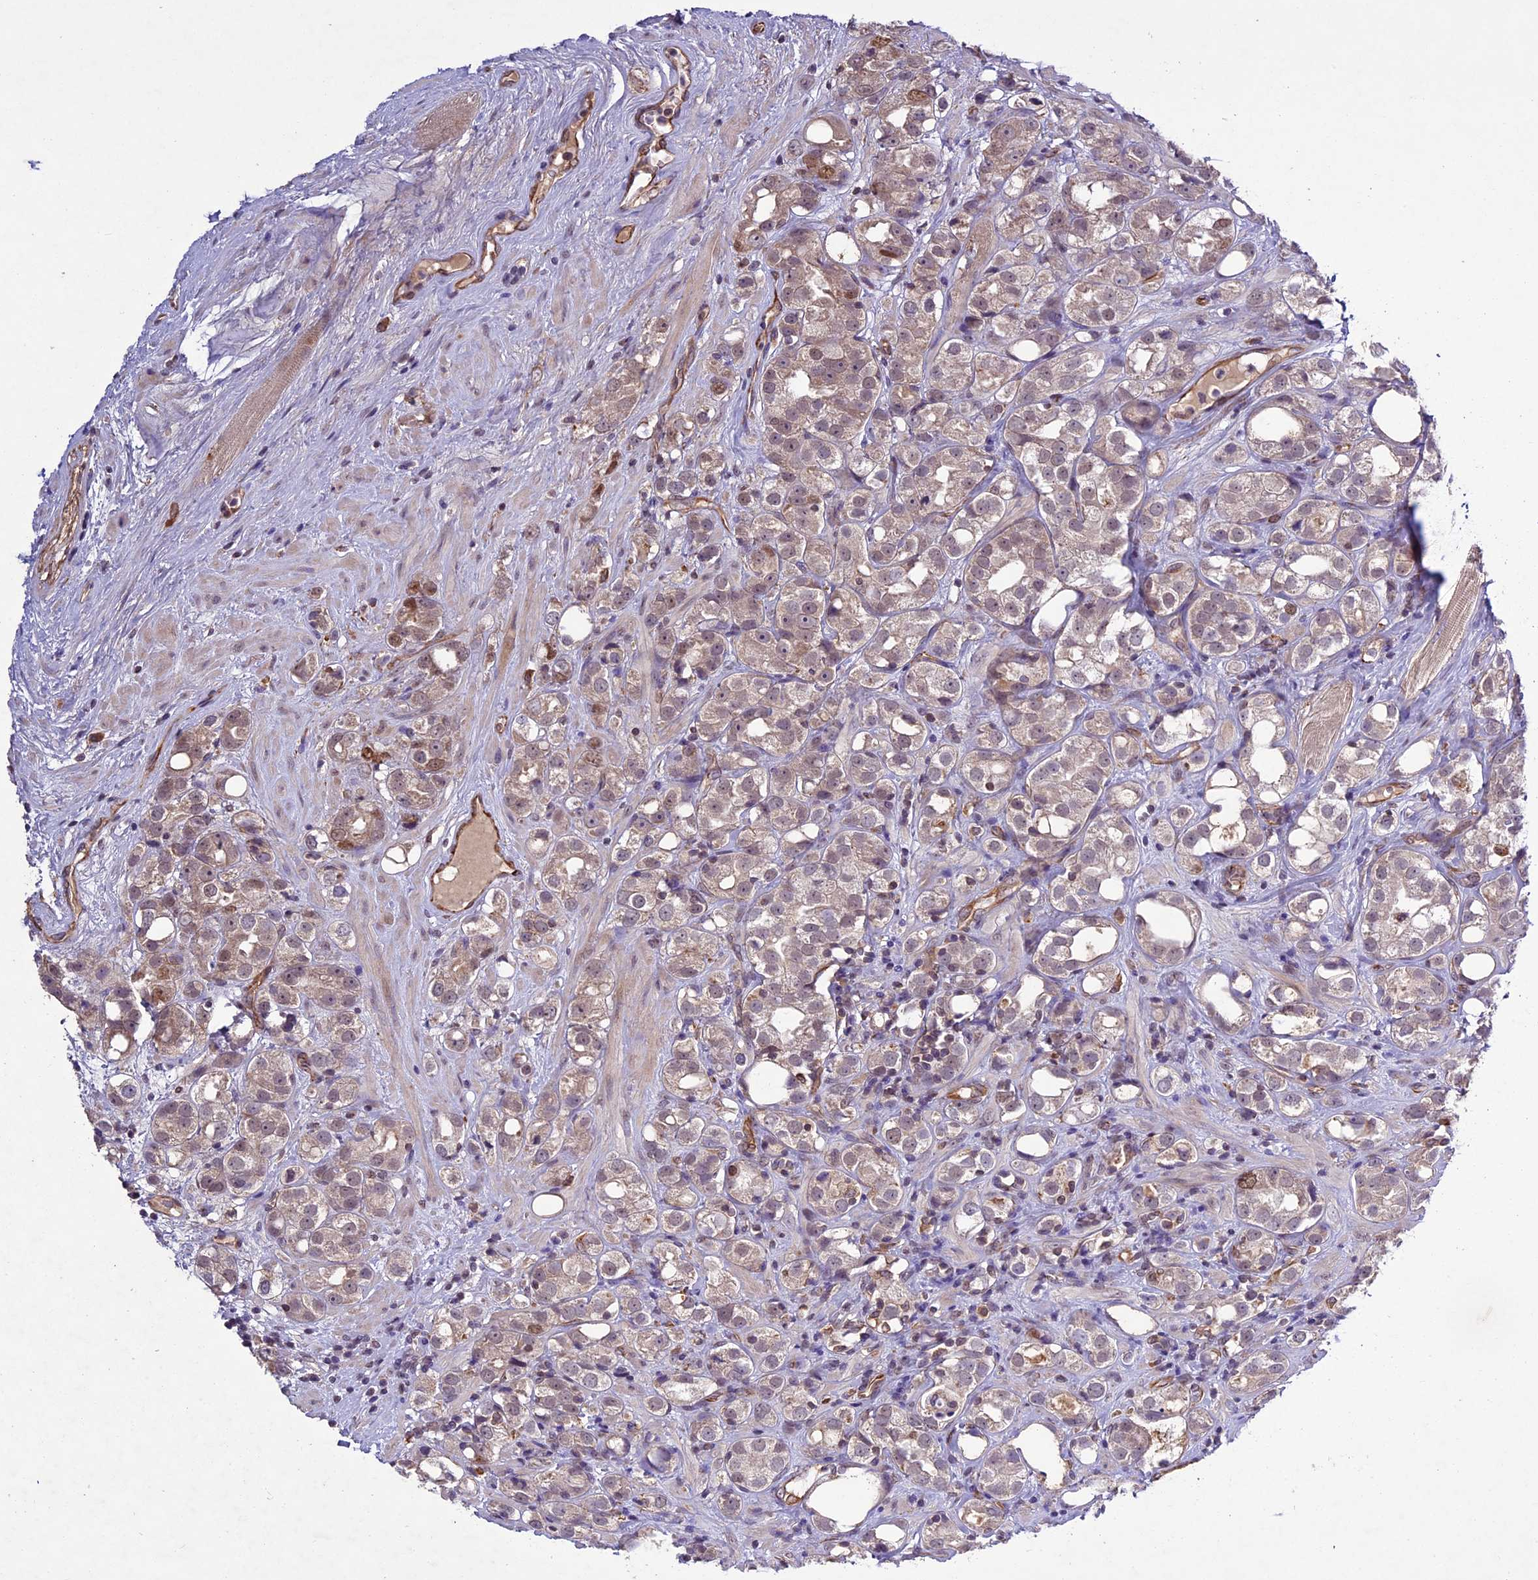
{"staining": {"intensity": "weak", "quantity": ">75%", "location": "cytoplasmic/membranous"}, "tissue": "prostate cancer", "cell_type": "Tumor cells", "image_type": "cancer", "snomed": [{"axis": "morphology", "description": "Adenocarcinoma, NOS"}, {"axis": "topography", "description": "Prostate"}], "caption": "Protein expression analysis of prostate cancer (adenocarcinoma) exhibits weak cytoplasmic/membranous positivity in about >75% of tumor cells.", "gene": "C3orf70", "patient": {"sex": "male", "age": 79}}